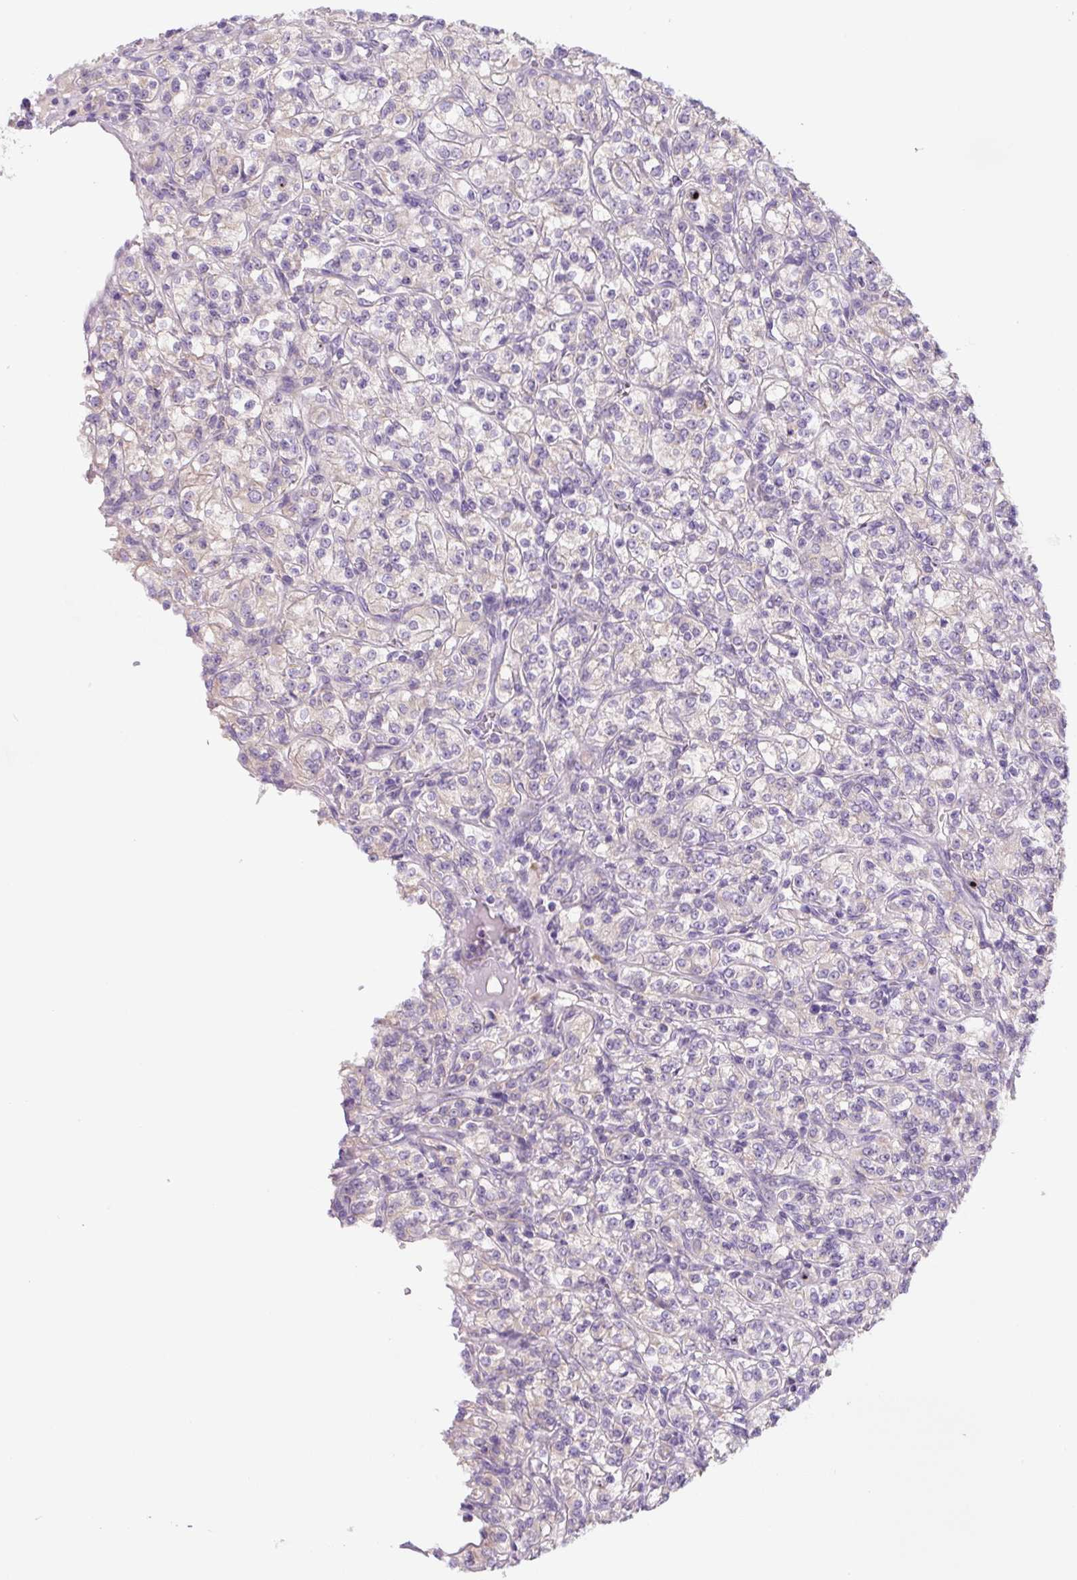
{"staining": {"intensity": "negative", "quantity": "none", "location": "none"}, "tissue": "renal cancer", "cell_type": "Tumor cells", "image_type": "cancer", "snomed": [{"axis": "morphology", "description": "Adenocarcinoma, NOS"}, {"axis": "topography", "description": "Kidney"}], "caption": "A micrograph of human renal cancer is negative for staining in tumor cells.", "gene": "FZD5", "patient": {"sex": "male", "age": 77}}